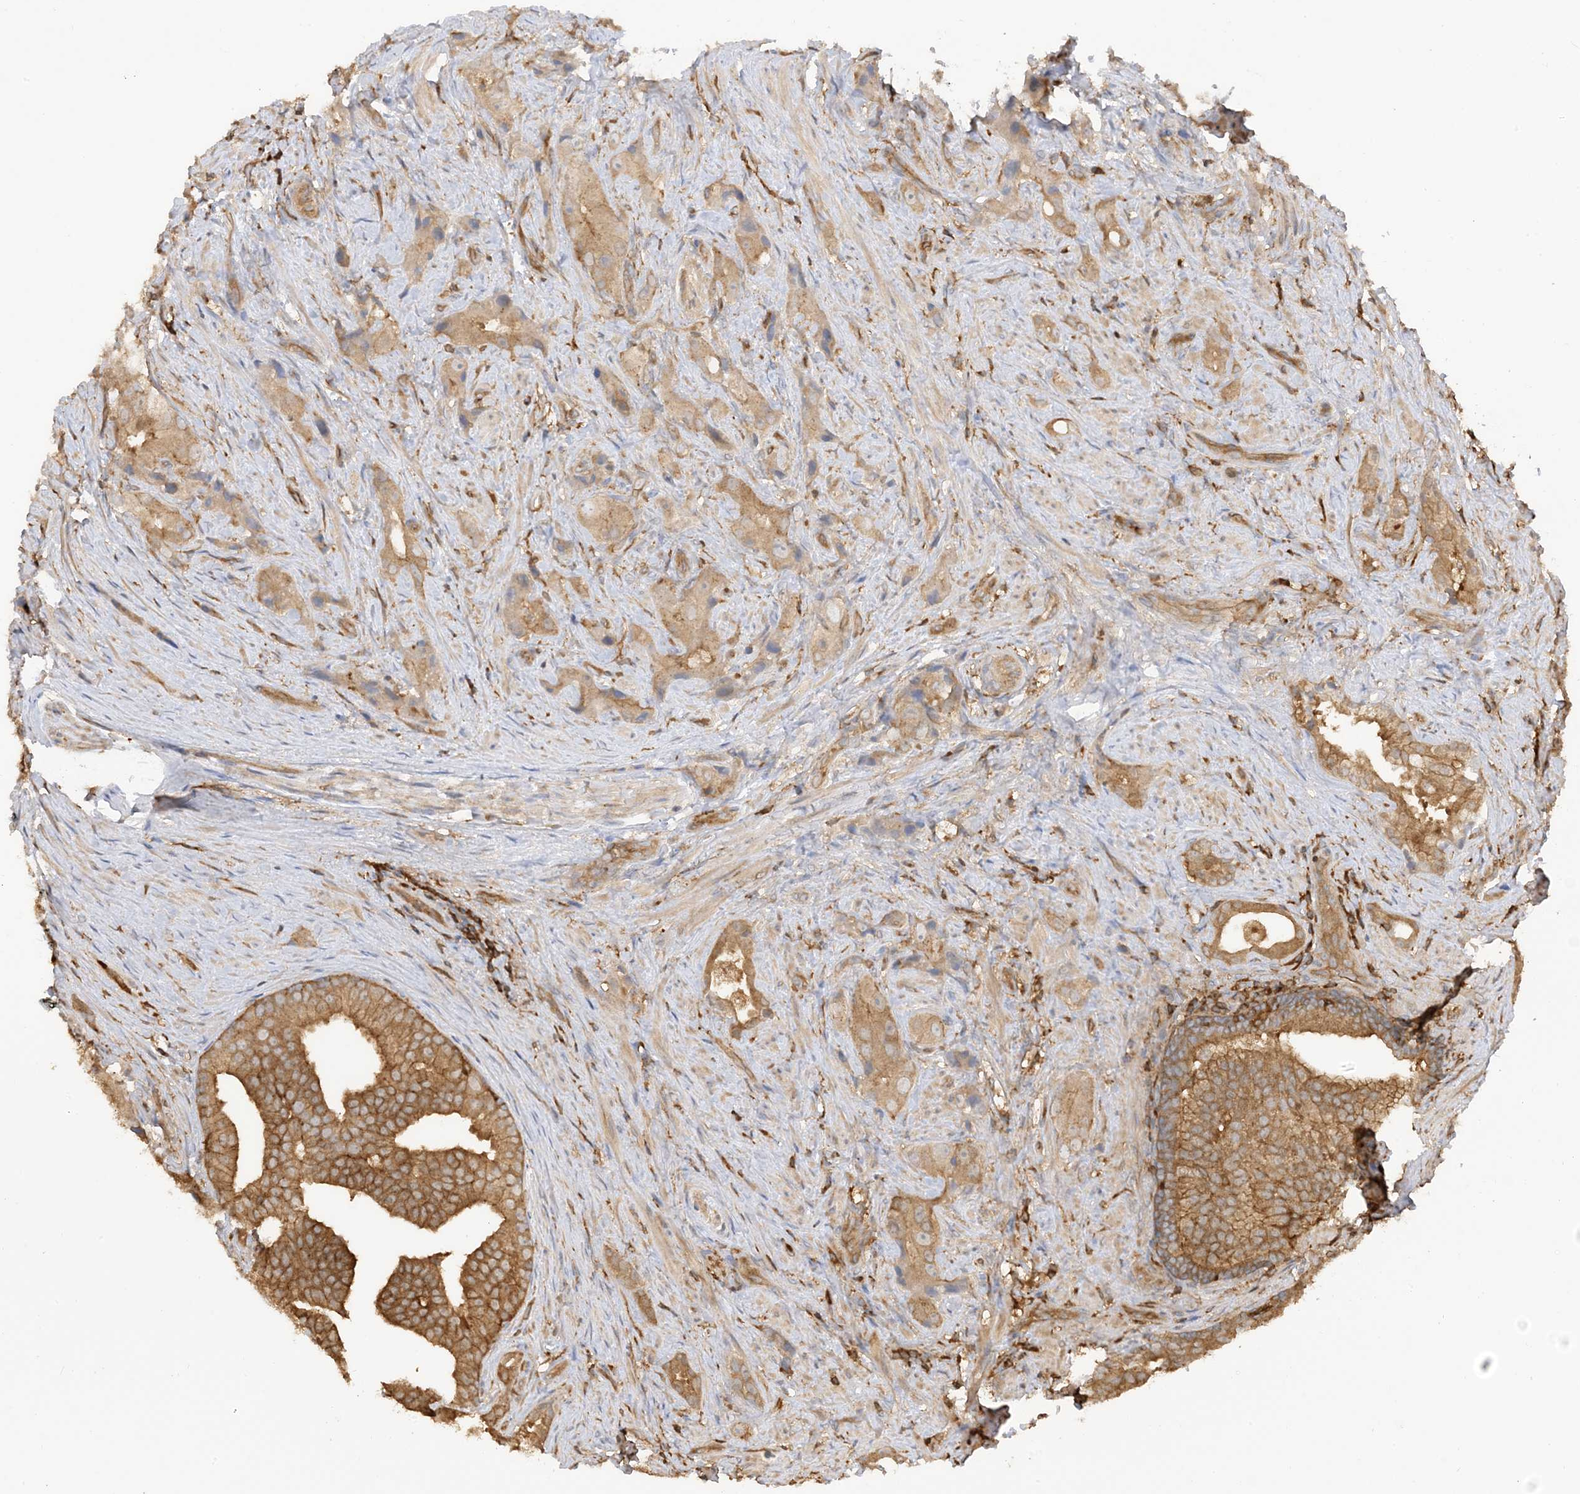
{"staining": {"intensity": "moderate", "quantity": ">75%", "location": "cytoplasmic/membranous"}, "tissue": "prostate cancer", "cell_type": "Tumor cells", "image_type": "cancer", "snomed": [{"axis": "morphology", "description": "Adenocarcinoma, Low grade"}, {"axis": "topography", "description": "Prostate"}], "caption": "Brown immunohistochemical staining in prostate cancer displays moderate cytoplasmic/membranous expression in approximately >75% of tumor cells.", "gene": "CAPZB", "patient": {"sex": "male", "age": 71}}